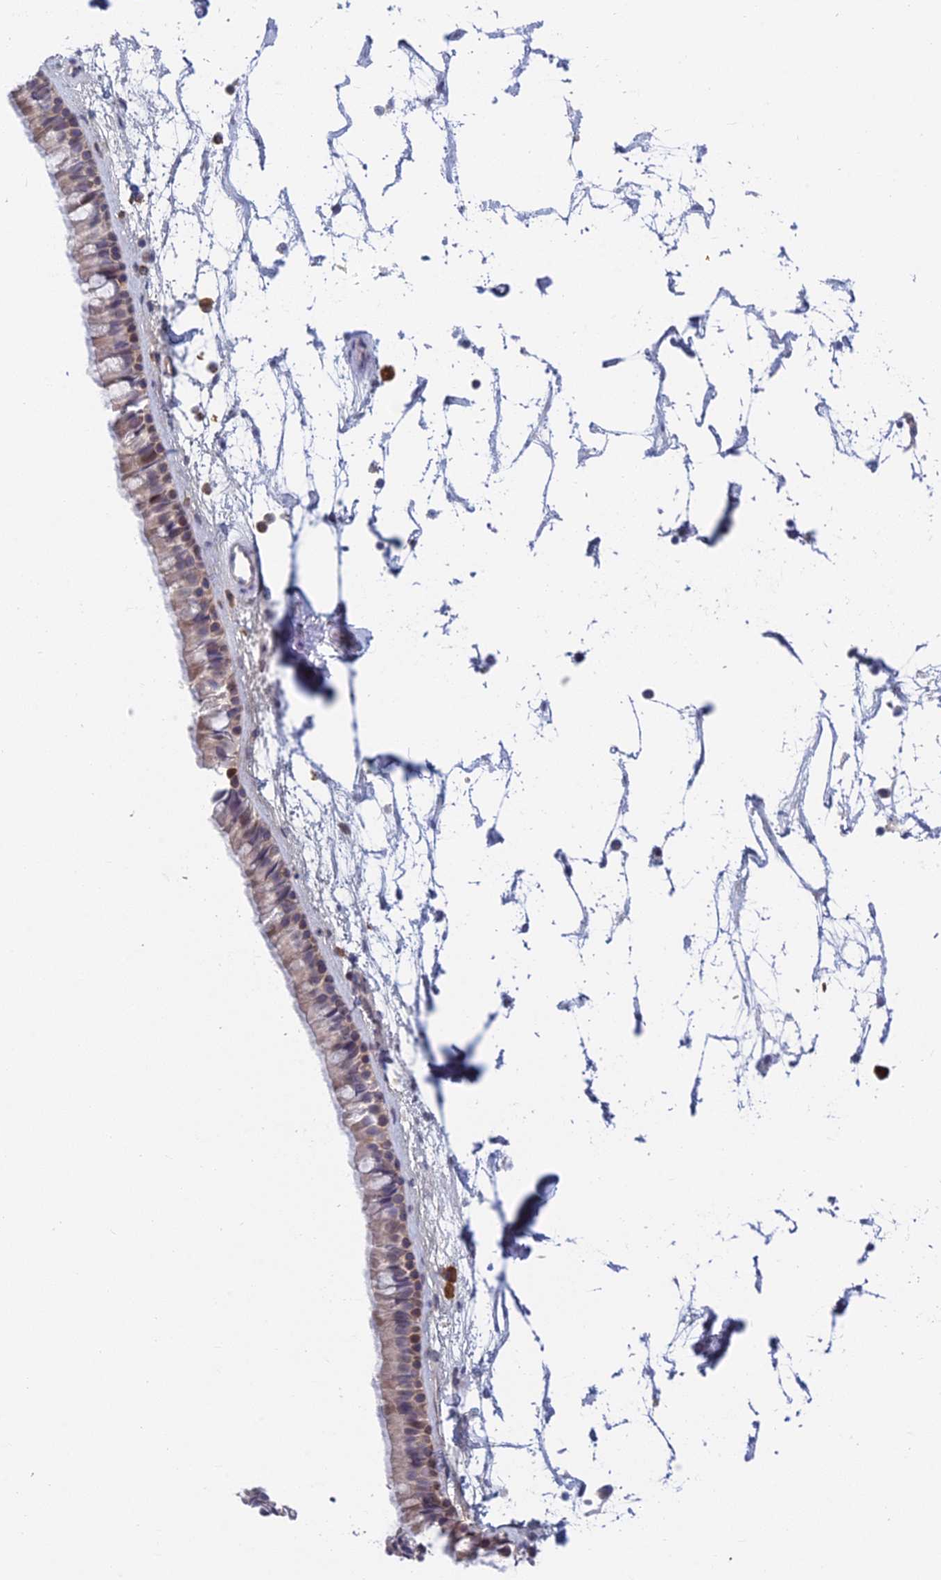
{"staining": {"intensity": "moderate", "quantity": "<25%", "location": "cytoplasmic/membranous,nuclear"}, "tissue": "nasopharynx", "cell_type": "Respiratory epithelial cells", "image_type": "normal", "snomed": [{"axis": "morphology", "description": "Normal tissue, NOS"}, {"axis": "topography", "description": "Nasopharynx"}], "caption": "Nasopharynx stained with DAB (3,3'-diaminobenzidine) immunohistochemistry (IHC) reveals low levels of moderate cytoplasmic/membranous,nuclear expression in approximately <25% of respiratory epithelial cells.", "gene": "PPP1R26", "patient": {"sex": "male", "age": 64}}